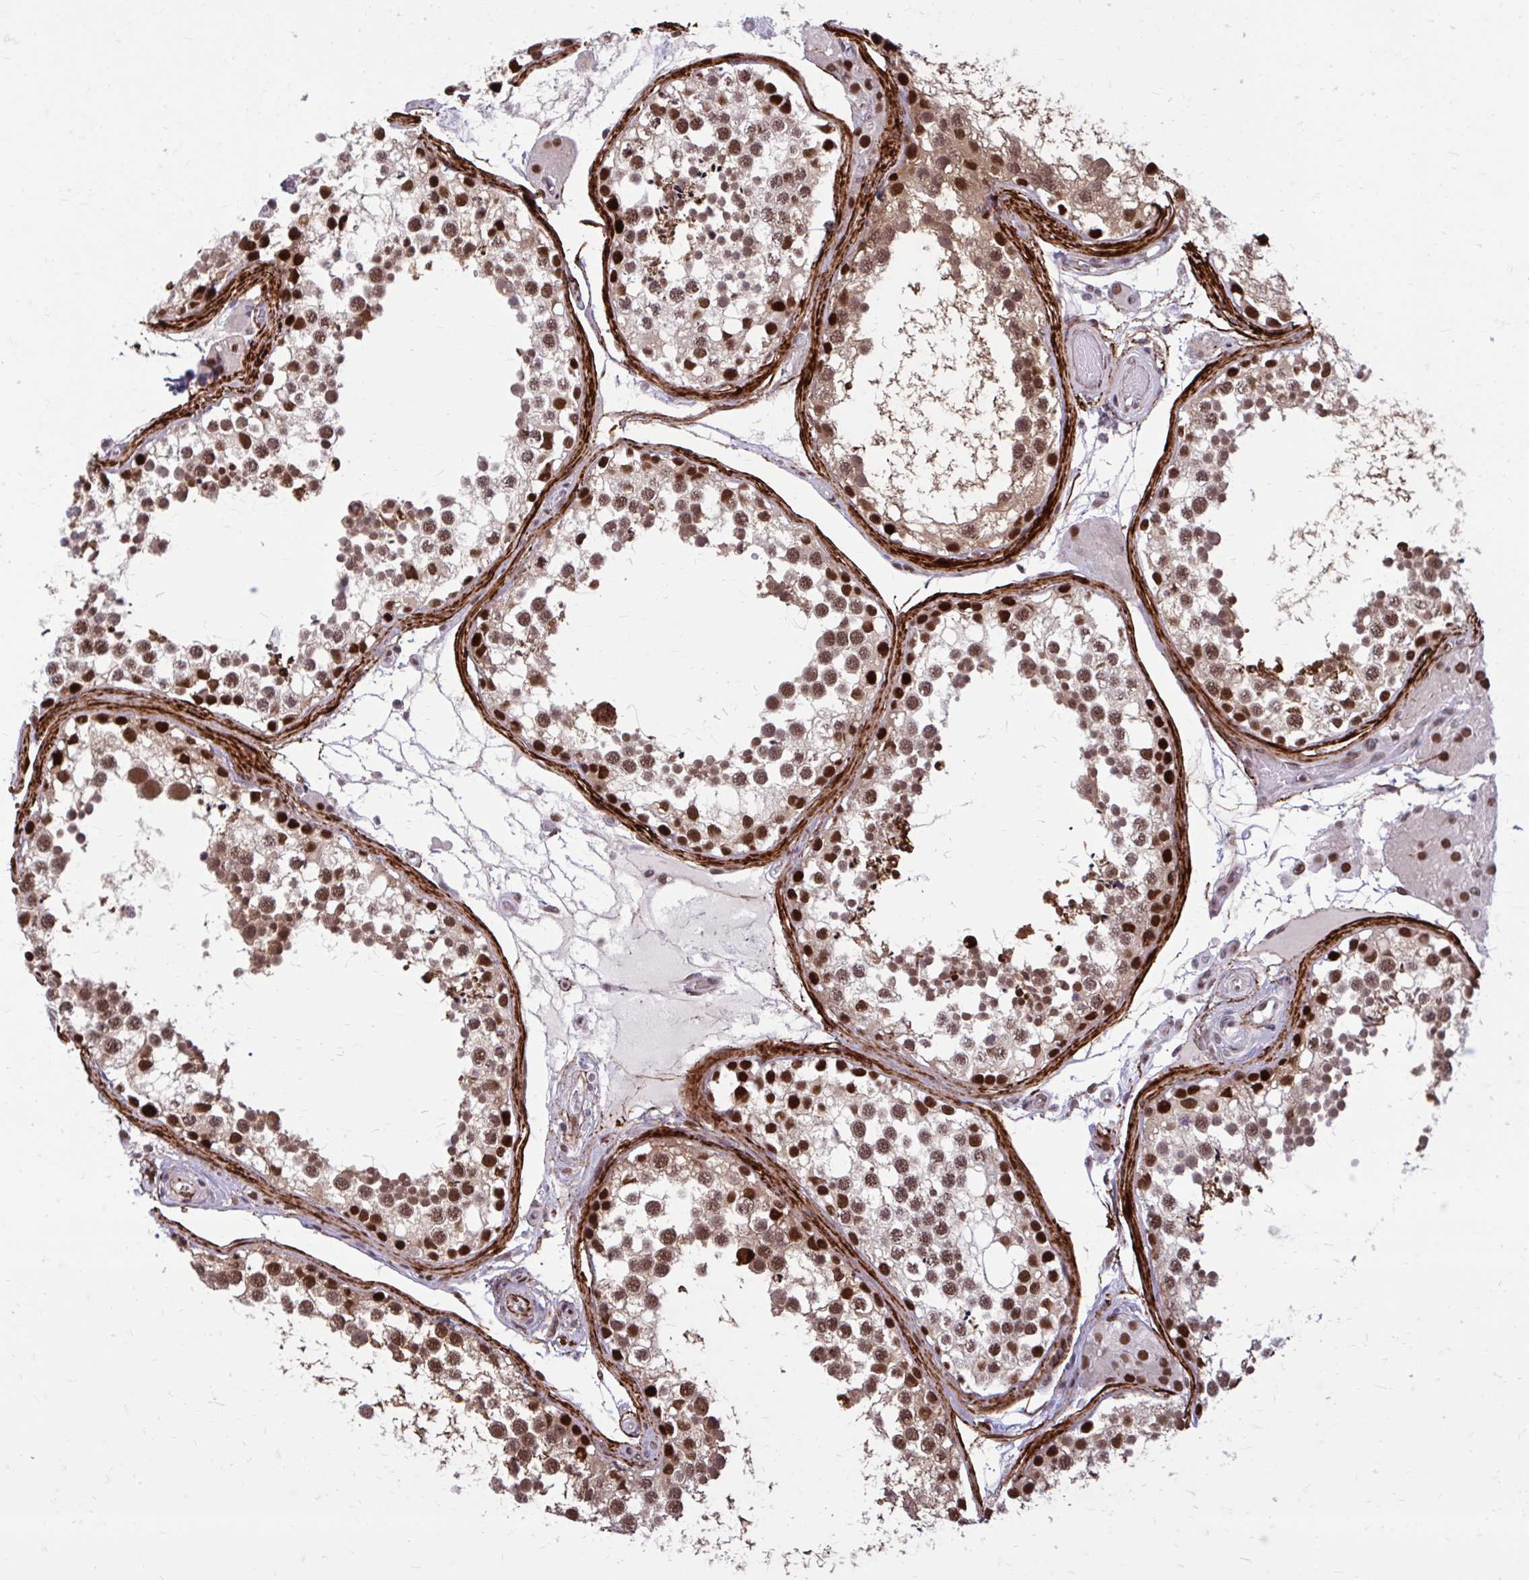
{"staining": {"intensity": "strong", "quantity": ">75%", "location": "cytoplasmic/membranous,nuclear"}, "tissue": "testis", "cell_type": "Cells in seminiferous ducts", "image_type": "normal", "snomed": [{"axis": "morphology", "description": "Normal tissue, NOS"}, {"axis": "morphology", "description": "Seminoma, NOS"}, {"axis": "topography", "description": "Testis"}], "caption": "Unremarkable testis demonstrates strong cytoplasmic/membranous,nuclear expression in approximately >75% of cells in seminiferous ducts, visualized by immunohistochemistry. (DAB = brown stain, brightfield microscopy at high magnification).", "gene": "PSME4", "patient": {"sex": "male", "age": 65}}